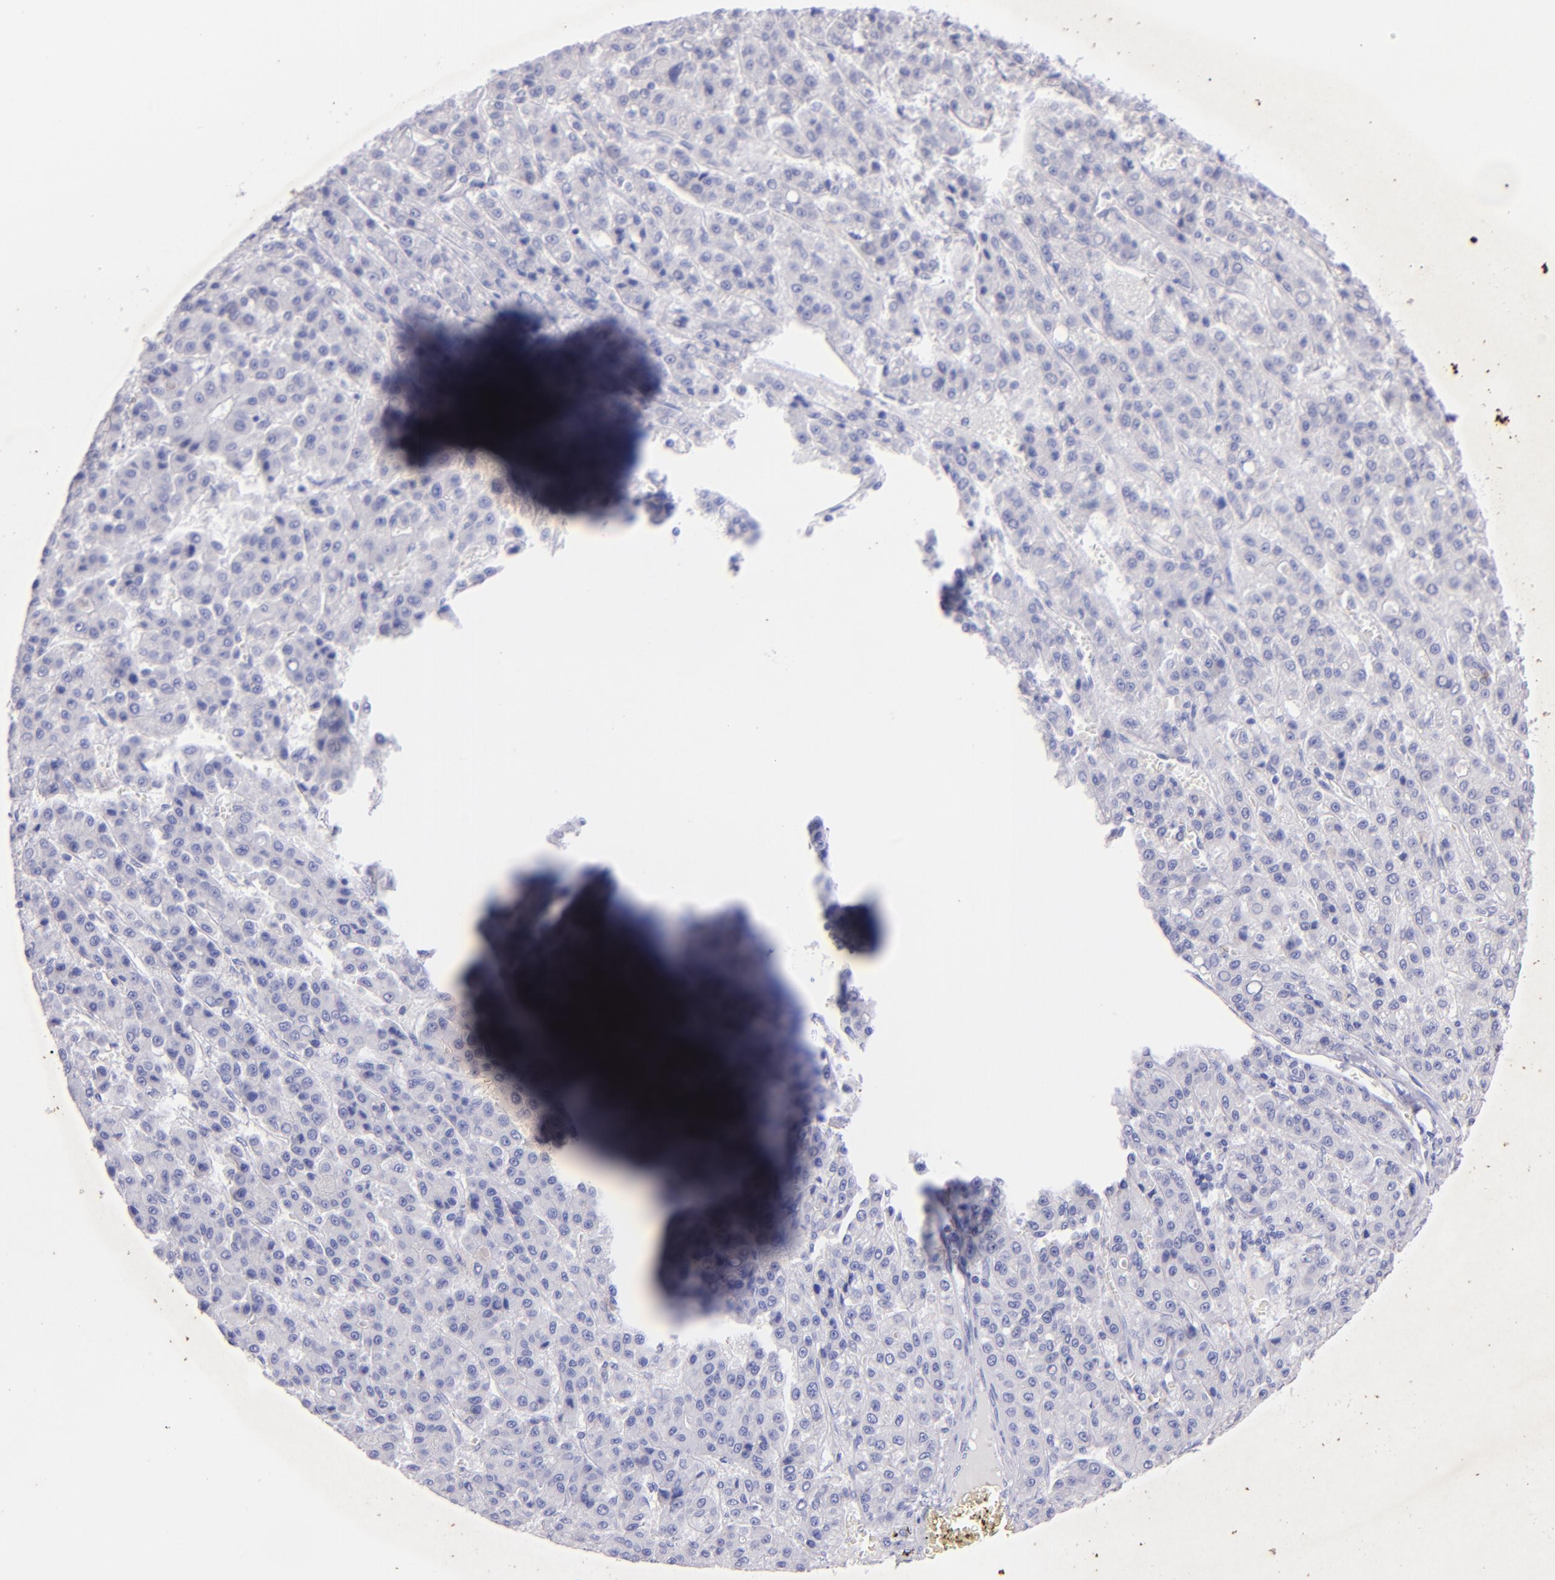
{"staining": {"intensity": "negative", "quantity": "none", "location": "none"}, "tissue": "liver cancer", "cell_type": "Tumor cells", "image_type": "cancer", "snomed": [{"axis": "morphology", "description": "Carcinoma, Hepatocellular, NOS"}, {"axis": "topography", "description": "Liver"}], "caption": "The image shows no staining of tumor cells in liver cancer (hepatocellular carcinoma).", "gene": "UCHL1", "patient": {"sex": "male", "age": 70}}